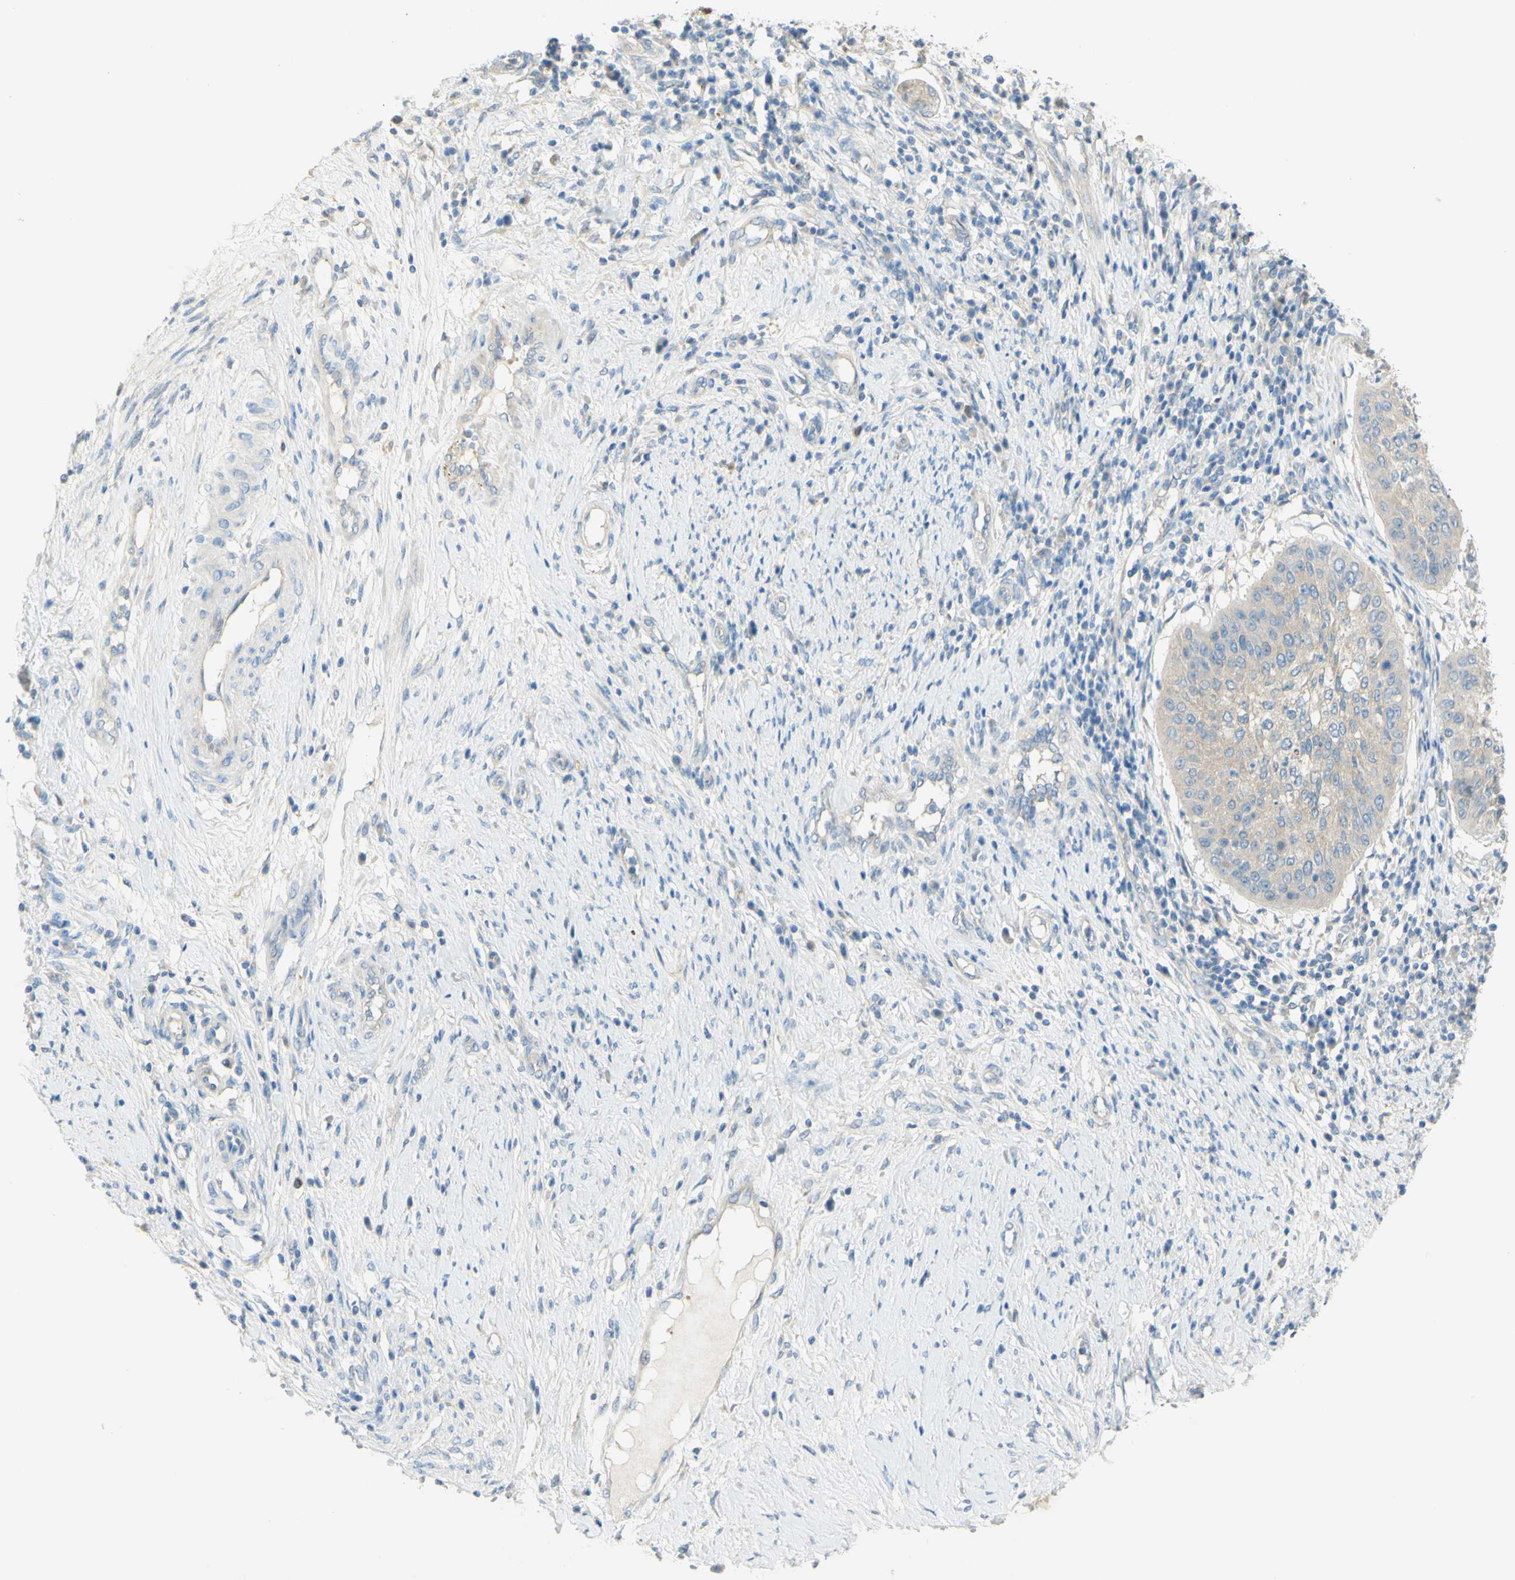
{"staining": {"intensity": "weak", "quantity": ">75%", "location": "cytoplasmic/membranous"}, "tissue": "cervical cancer", "cell_type": "Tumor cells", "image_type": "cancer", "snomed": [{"axis": "morphology", "description": "Normal tissue, NOS"}, {"axis": "morphology", "description": "Squamous cell carcinoma, NOS"}, {"axis": "topography", "description": "Cervix"}], "caption": "Protein staining shows weak cytoplasmic/membranous expression in approximately >75% of tumor cells in squamous cell carcinoma (cervical).", "gene": "GCNT3", "patient": {"sex": "female", "age": 39}}